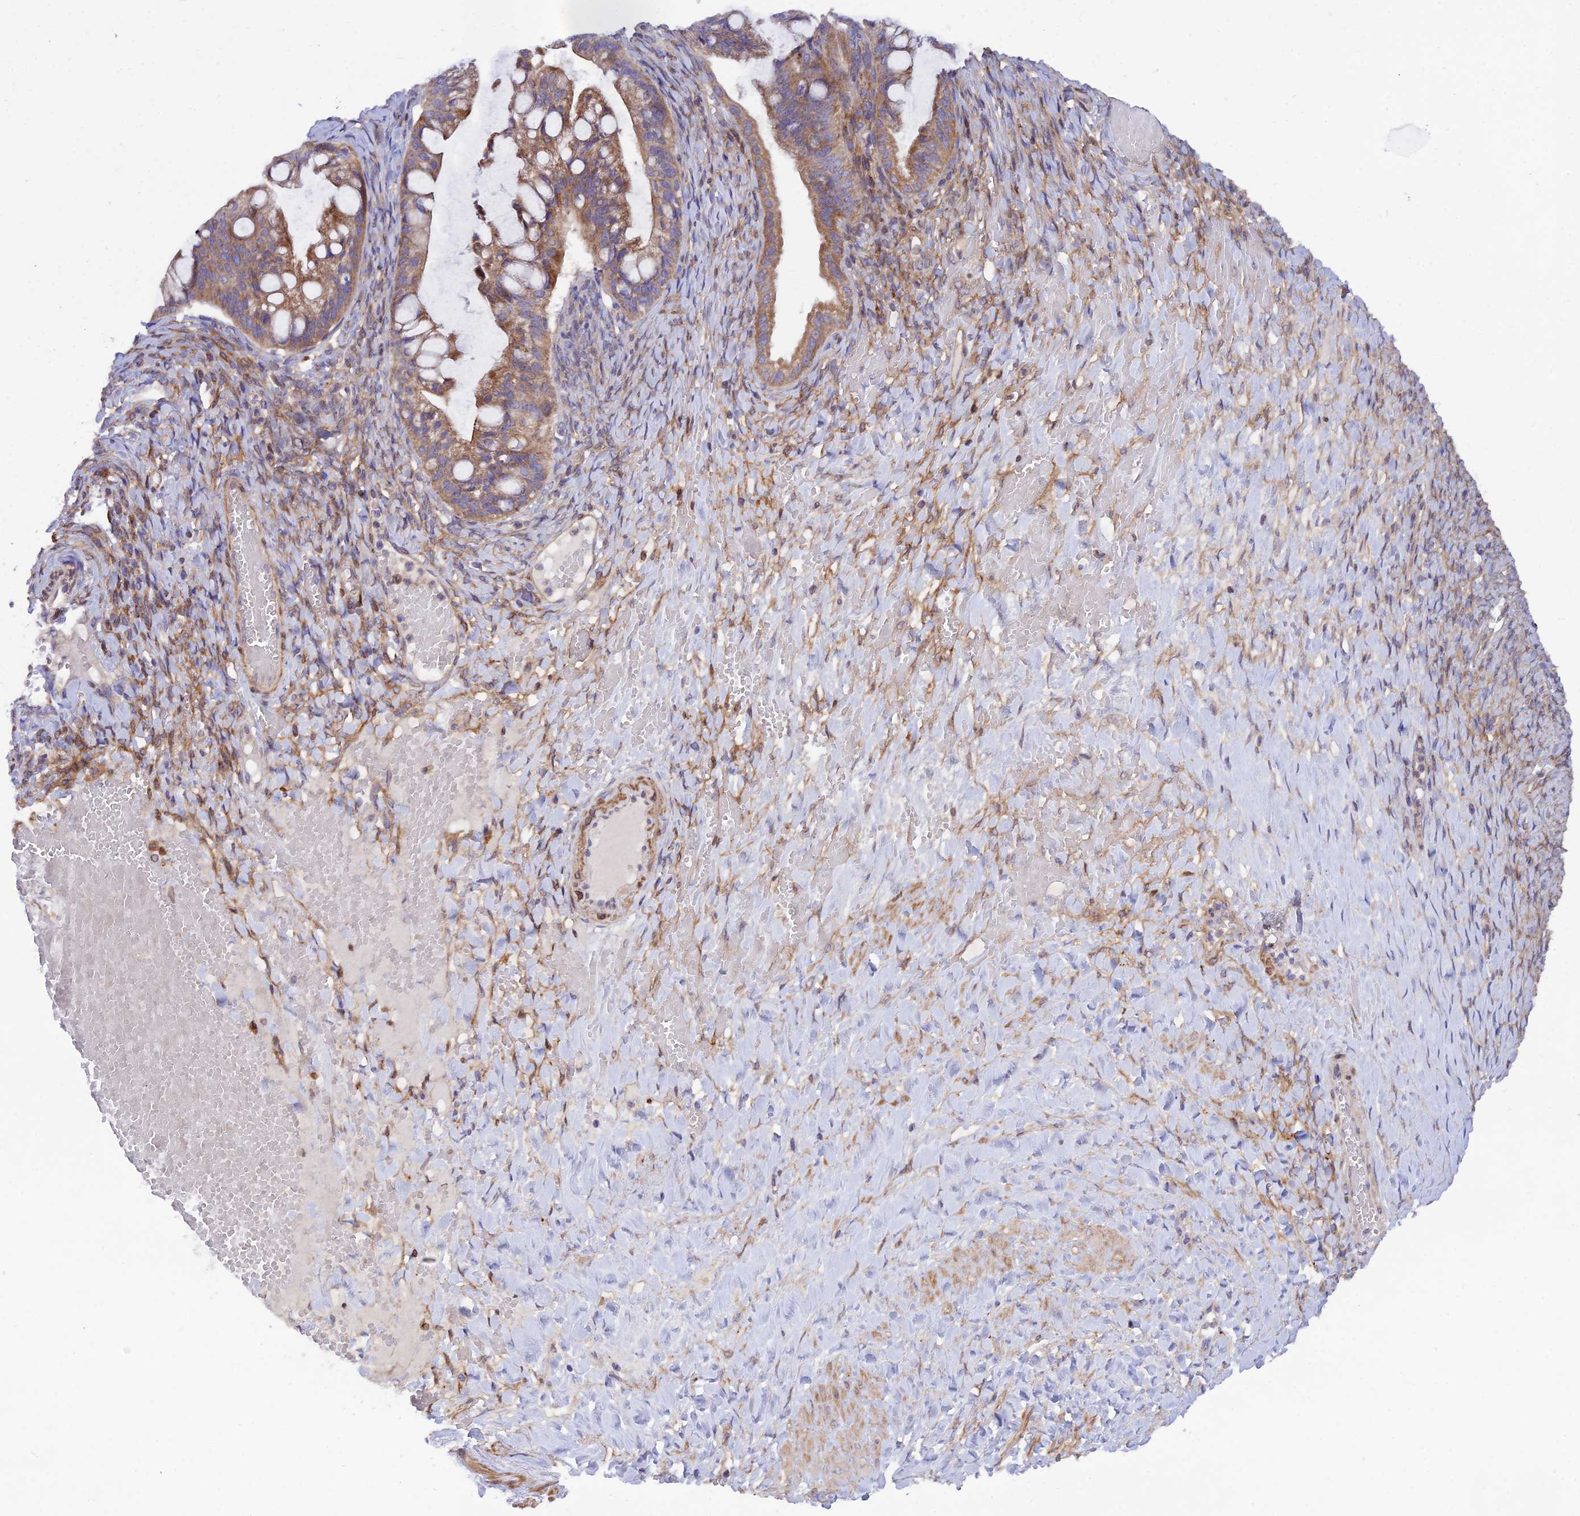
{"staining": {"intensity": "moderate", "quantity": ">75%", "location": "cytoplasmic/membranous"}, "tissue": "ovarian cancer", "cell_type": "Tumor cells", "image_type": "cancer", "snomed": [{"axis": "morphology", "description": "Cystadenocarcinoma, mucinous, NOS"}, {"axis": "topography", "description": "Ovary"}], "caption": "About >75% of tumor cells in ovarian cancer display moderate cytoplasmic/membranous protein expression as visualized by brown immunohistochemical staining.", "gene": "TRIM43B", "patient": {"sex": "female", "age": 73}}